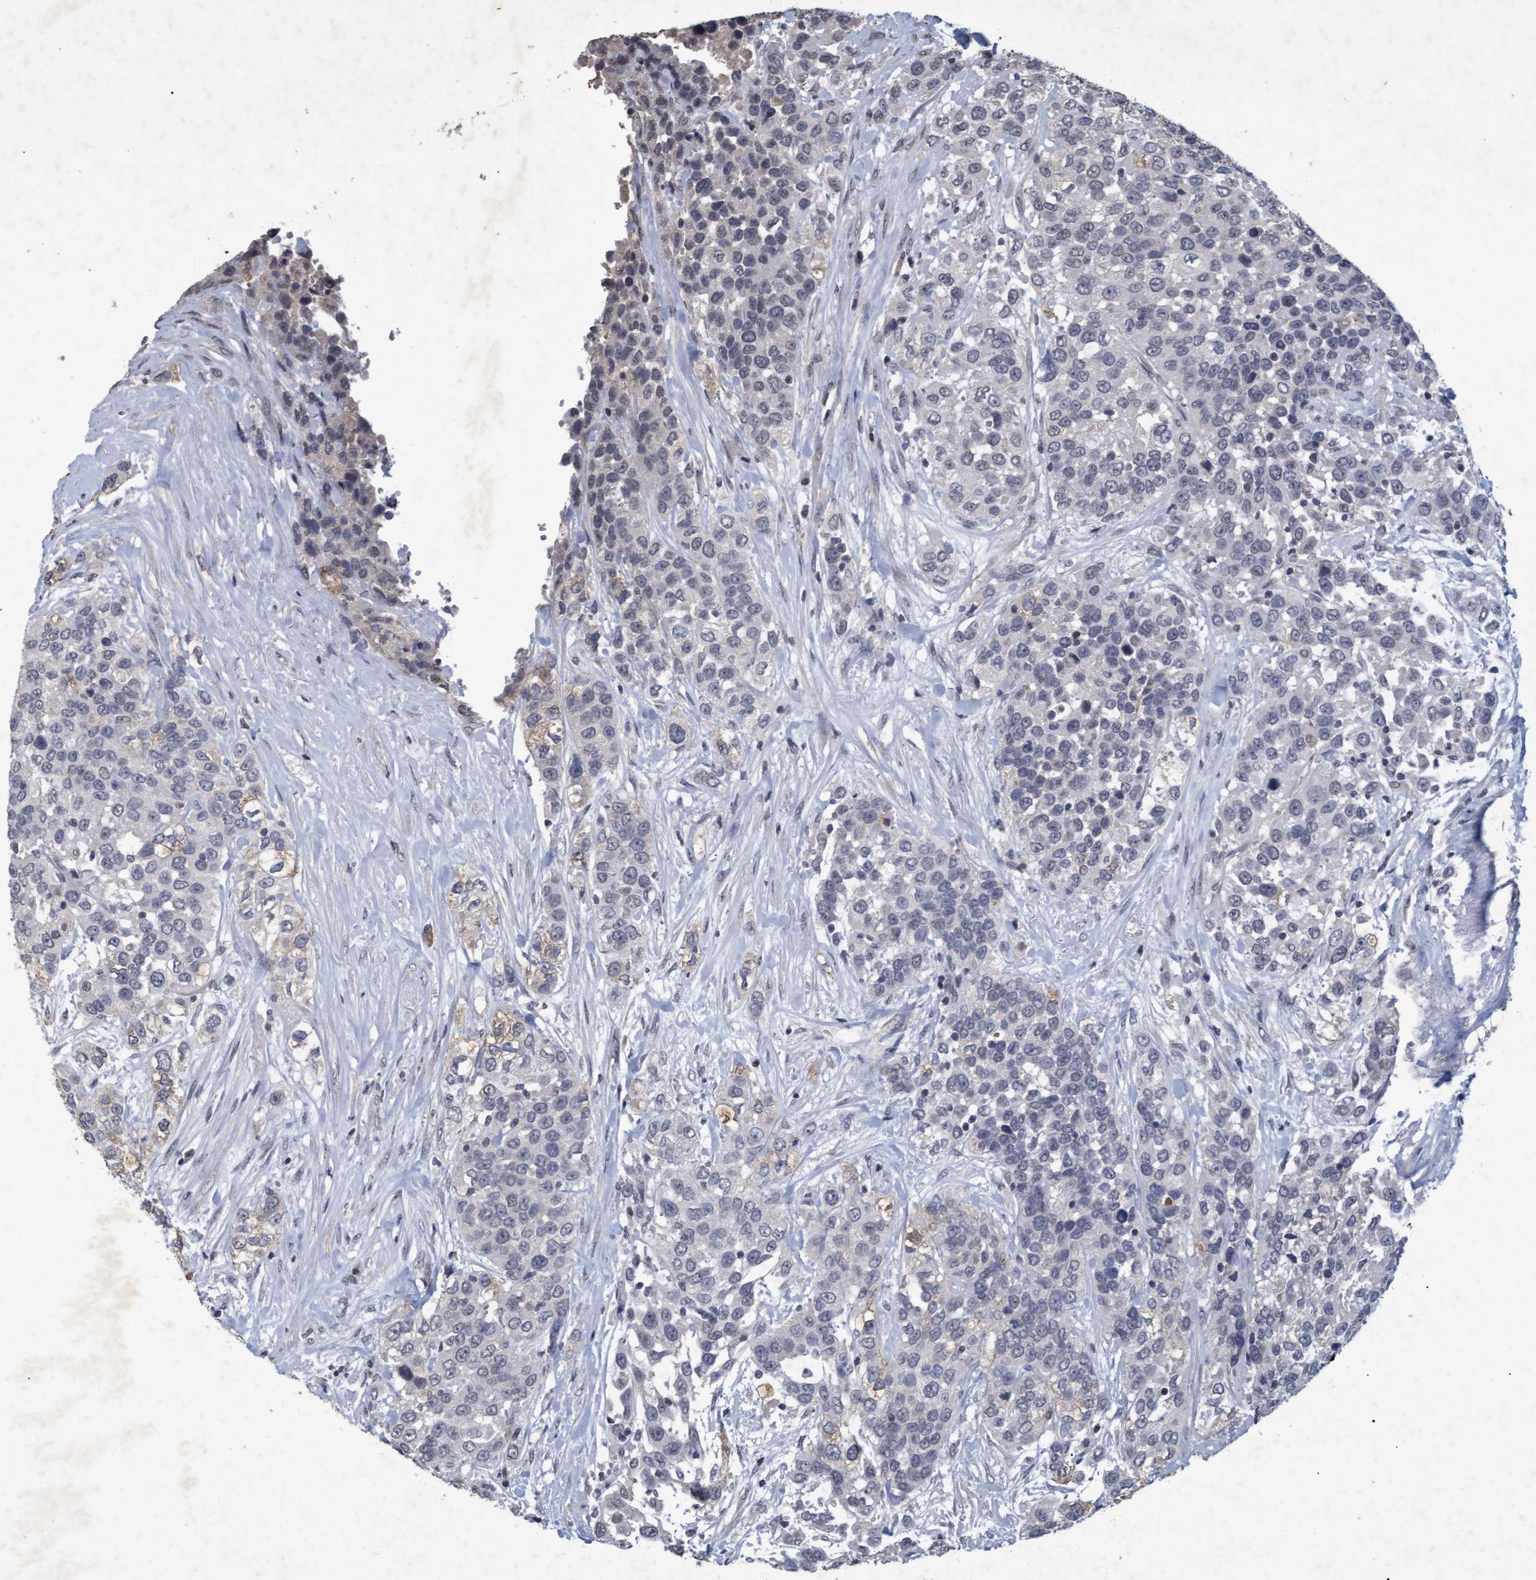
{"staining": {"intensity": "negative", "quantity": "none", "location": "none"}, "tissue": "urothelial cancer", "cell_type": "Tumor cells", "image_type": "cancer", "snomed": [{"axis": "morphology", "description": "Urothelial carcinoma, High grade"}, {"axis": "topography", "description": "Urinary bladder"}], "caption": "High power microscopy photomicrograph of an immunohistochemistry (IHC) histopathology image of urothelial cancer, revealing no significant staining in tumor cells. (Stains: DAB (3,3'-diaminobenzidine) IHC with hematoxylin counter stain, Microscopy: brightfield microscopy at high magnification).", "gene": "GALC", "patient": {"sex": "female", "age": 80}}